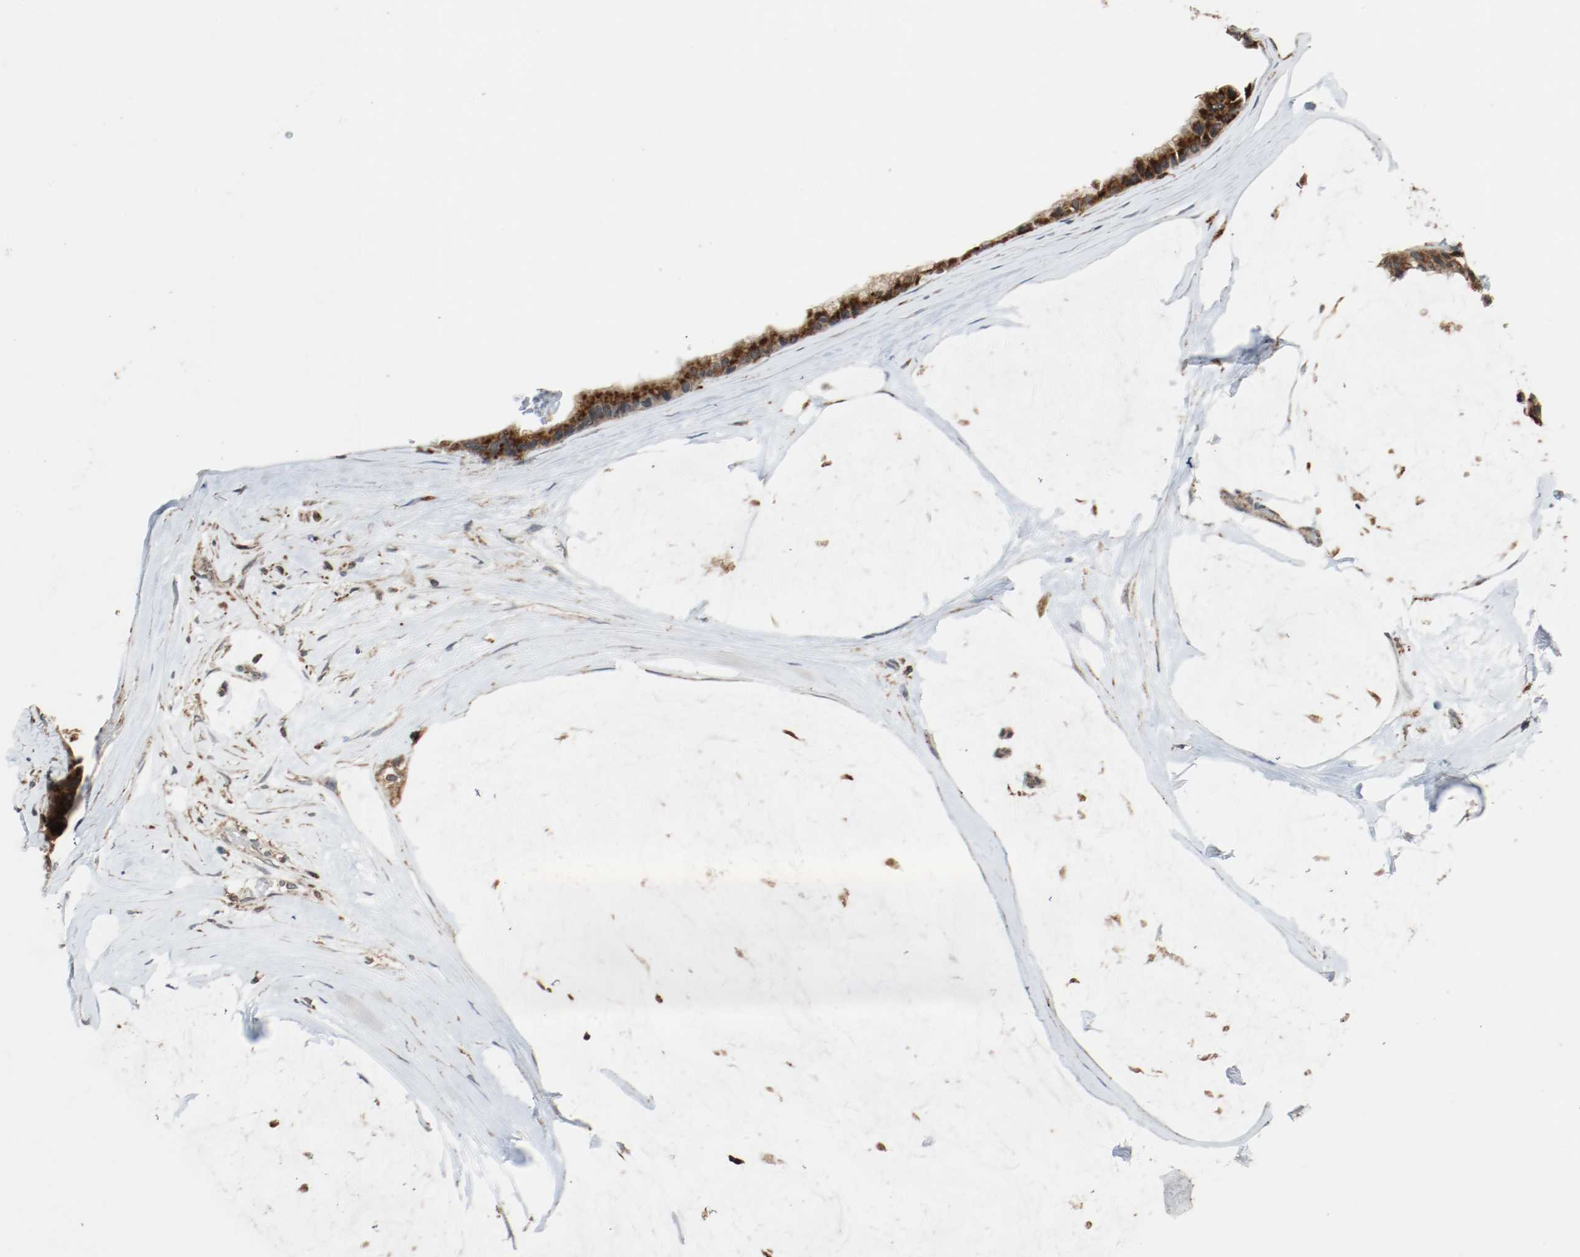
{"staining": {"intensity": "strong", "quantity": ">75%", "location": "cytoplasmic/membranous"}, "tissue": "ovarian cancer", "cell_type": "Tumor cells", "image_type": "cancer", "snomed": [{"axis": "morphology", "description": "Cystadenocarcinoma, mucinous, NOS"}, {"axis": "topography", "description": "Ovary"}], "caption": "Immunohistochemistry (DAB (3,3'-diaminobenzidine)) staining of human ovarian cancer shows strong cytoplasmic/membranous protein expression in approximately >75% of tumor cells.", "gene": "LAMP2", "patient": {"sex": "female", "age": 39}}